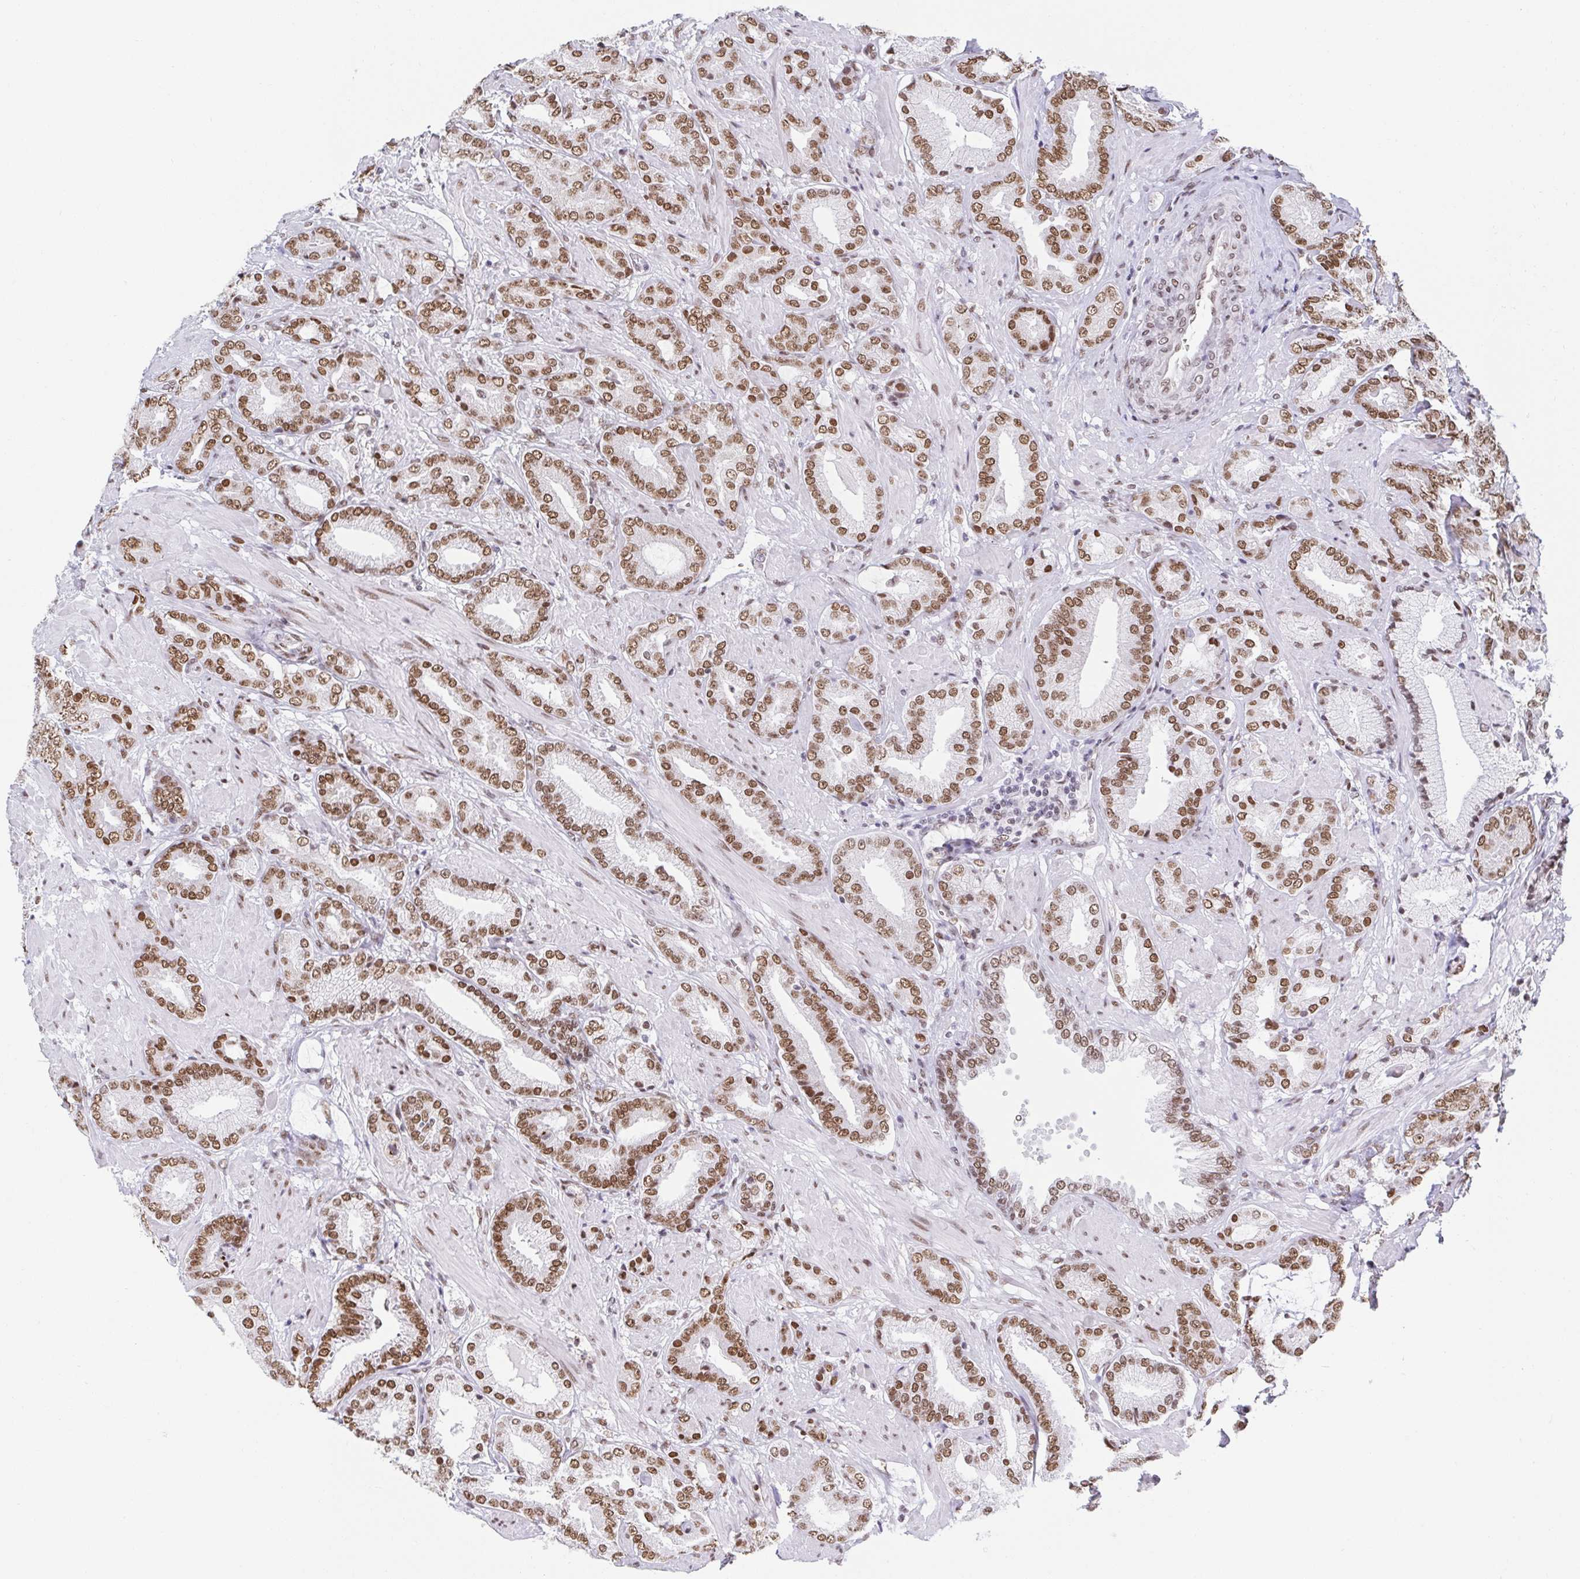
{"staining": {"intensity": "moderate", "quantity": ">75%", "location": "nuclear"}, "tissue": "prostate cancer", "cell_type": "Tumor cells", "image_type": "cancer", "snomed": [{"axis": "morphology", "description": "Adenocarcinoma, High grade"}, {"axis": "topography", "description": "Prostate"}], "caption": "Immunohistochemistry (IHC) (DAB) staining of human prostate high-grade adenocarcinoma demonstrates moderate nuclear protein staining in about >75% of tumor cells. Nuclei are stained in blue.", "gene": "SLC7A10", "patient": {"sex": "male", "age": 56}}